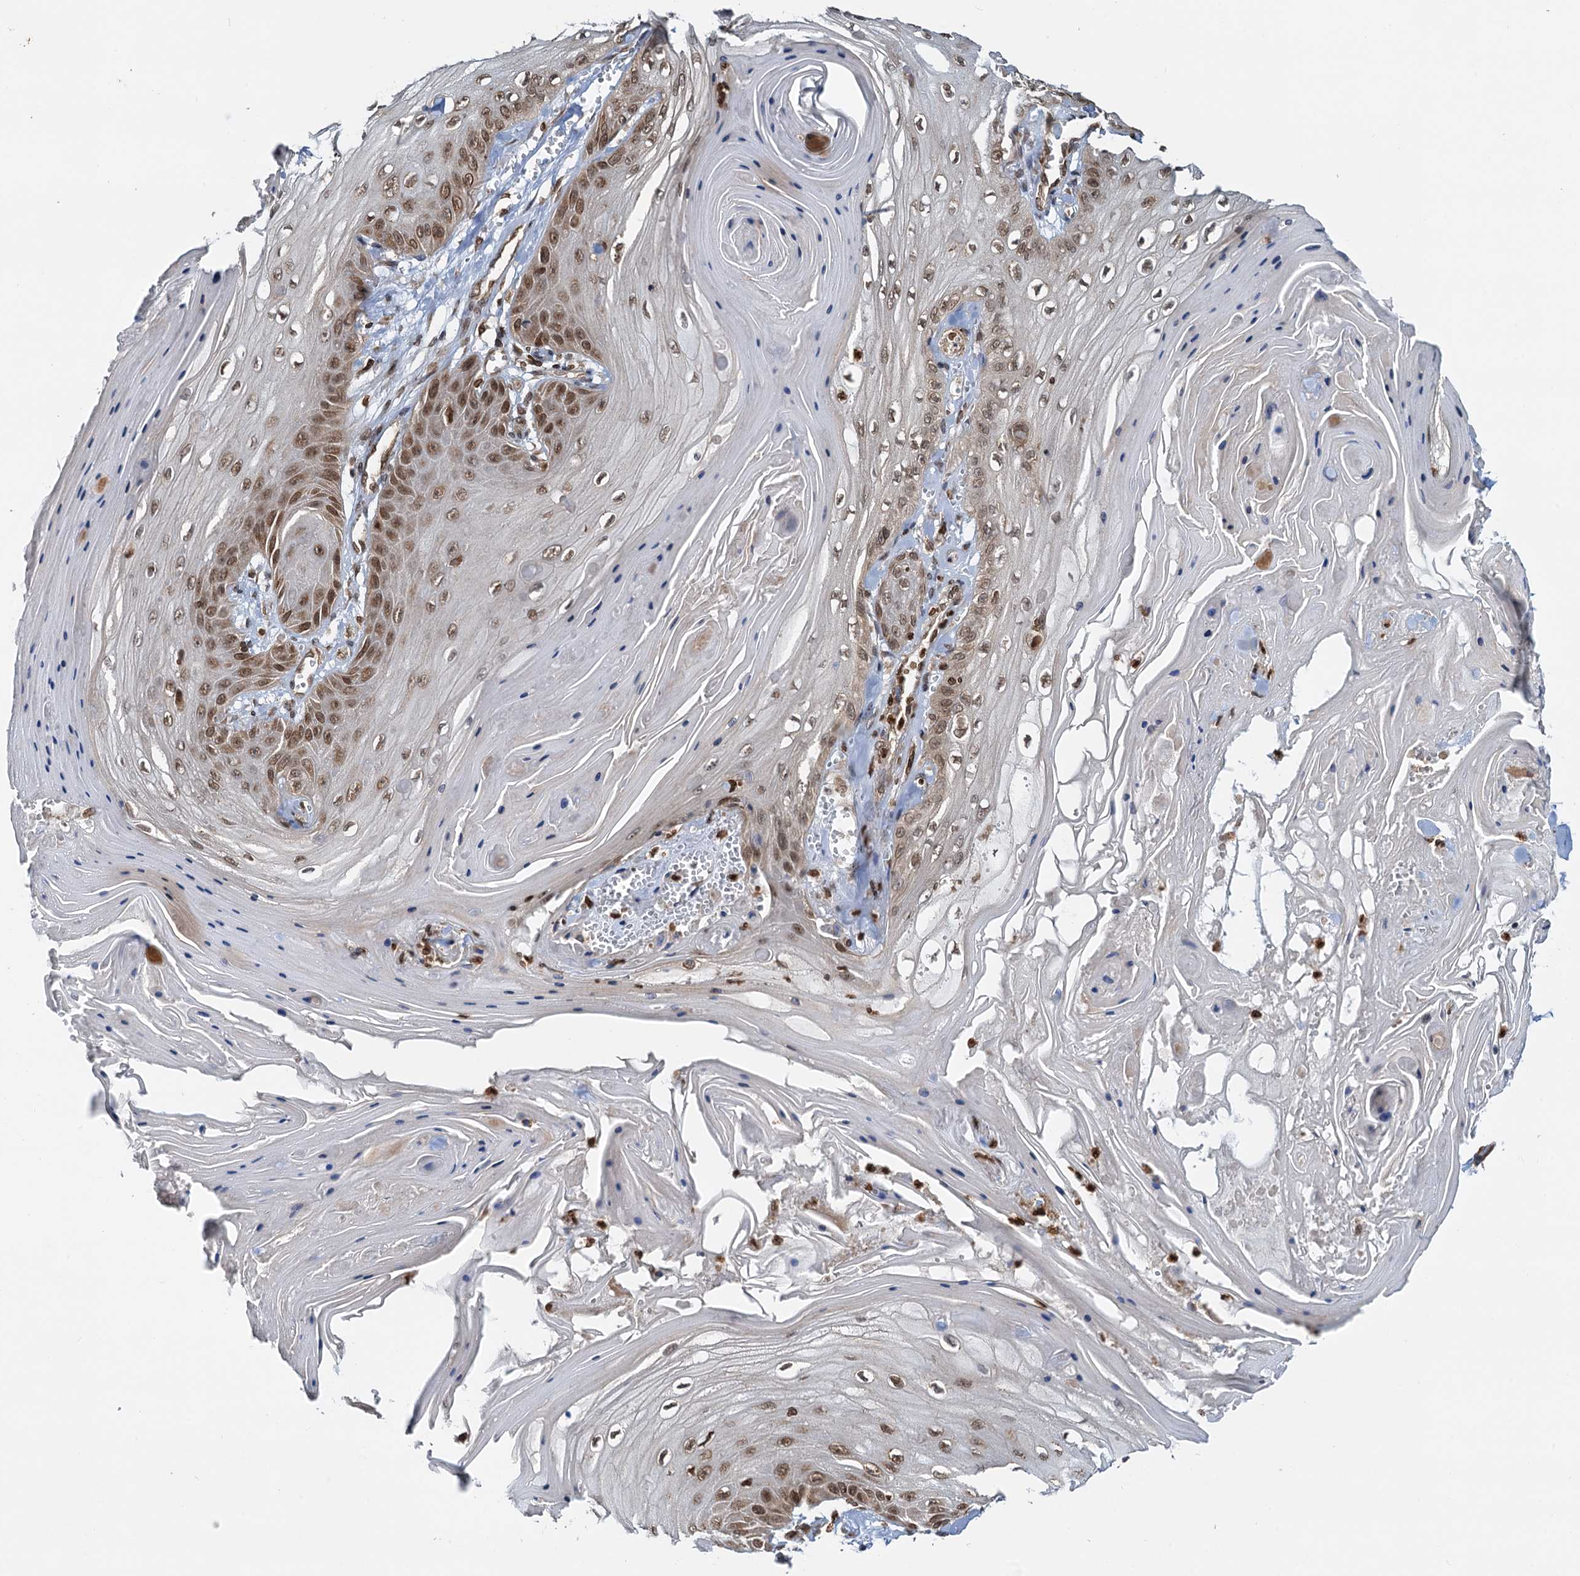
{"staining": {"intensity": "moderate", "quantity": "25%-75%", "location": "cytoplasmic/membranous,nuclear"}, "tissue": "skin cancer", "cell_type": "Tumor cells", "image_type": "cancer", "snomed": [{"axis": "morphology", "description": "Squamous cell carcinoma, NOS"}, {"axis": "topography", "description": "Skin"}], "caption": "Approximately 25%-75% of tumor cells in human skin cancer exhibit moderate cytoplasmic/membranous and nuclear protein positivity as visualized by brown immunohistochemical staining.", "gene": "ZC3H13", "patient": {"sex": "male", "age": 74}}